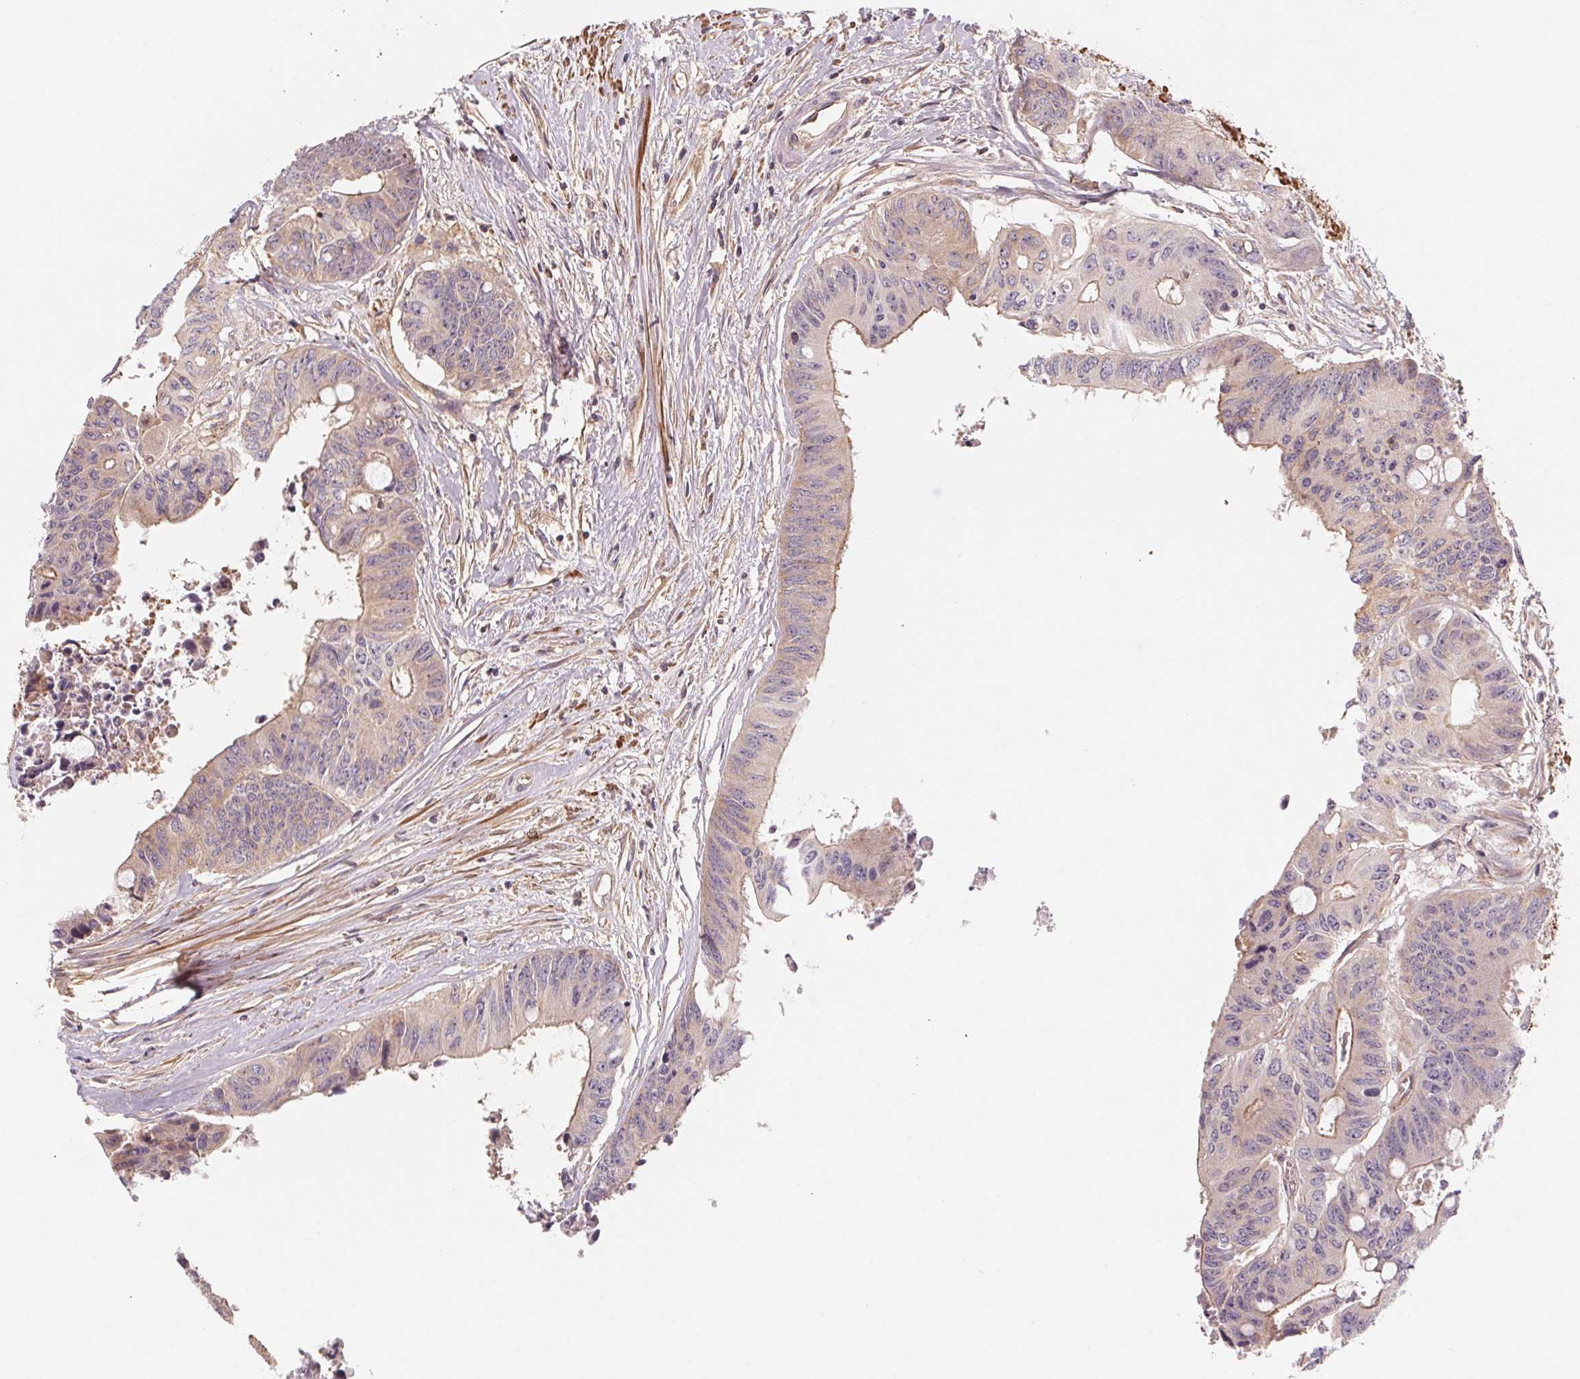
{"staining": {"intensity": "weak", "quantity": "<25%", "location": "cytoplasmic/membranous"}, "tissue": "colorectal cancer", "cell_type": "Tumor cells", "image_type": "cancer", "snomed": [{"axis": "morphology", "description": "Adenocarcinoma, NOS"}, {"axis": "topography", "description": "Rectum"}], "caption": "Tumor cells show no significant staining in colorectal cancer (adenocarcinoma). Nuclei are stained in blue.", "gene": "CCDC112", "patient": {"sex": "male", "age": 59}}